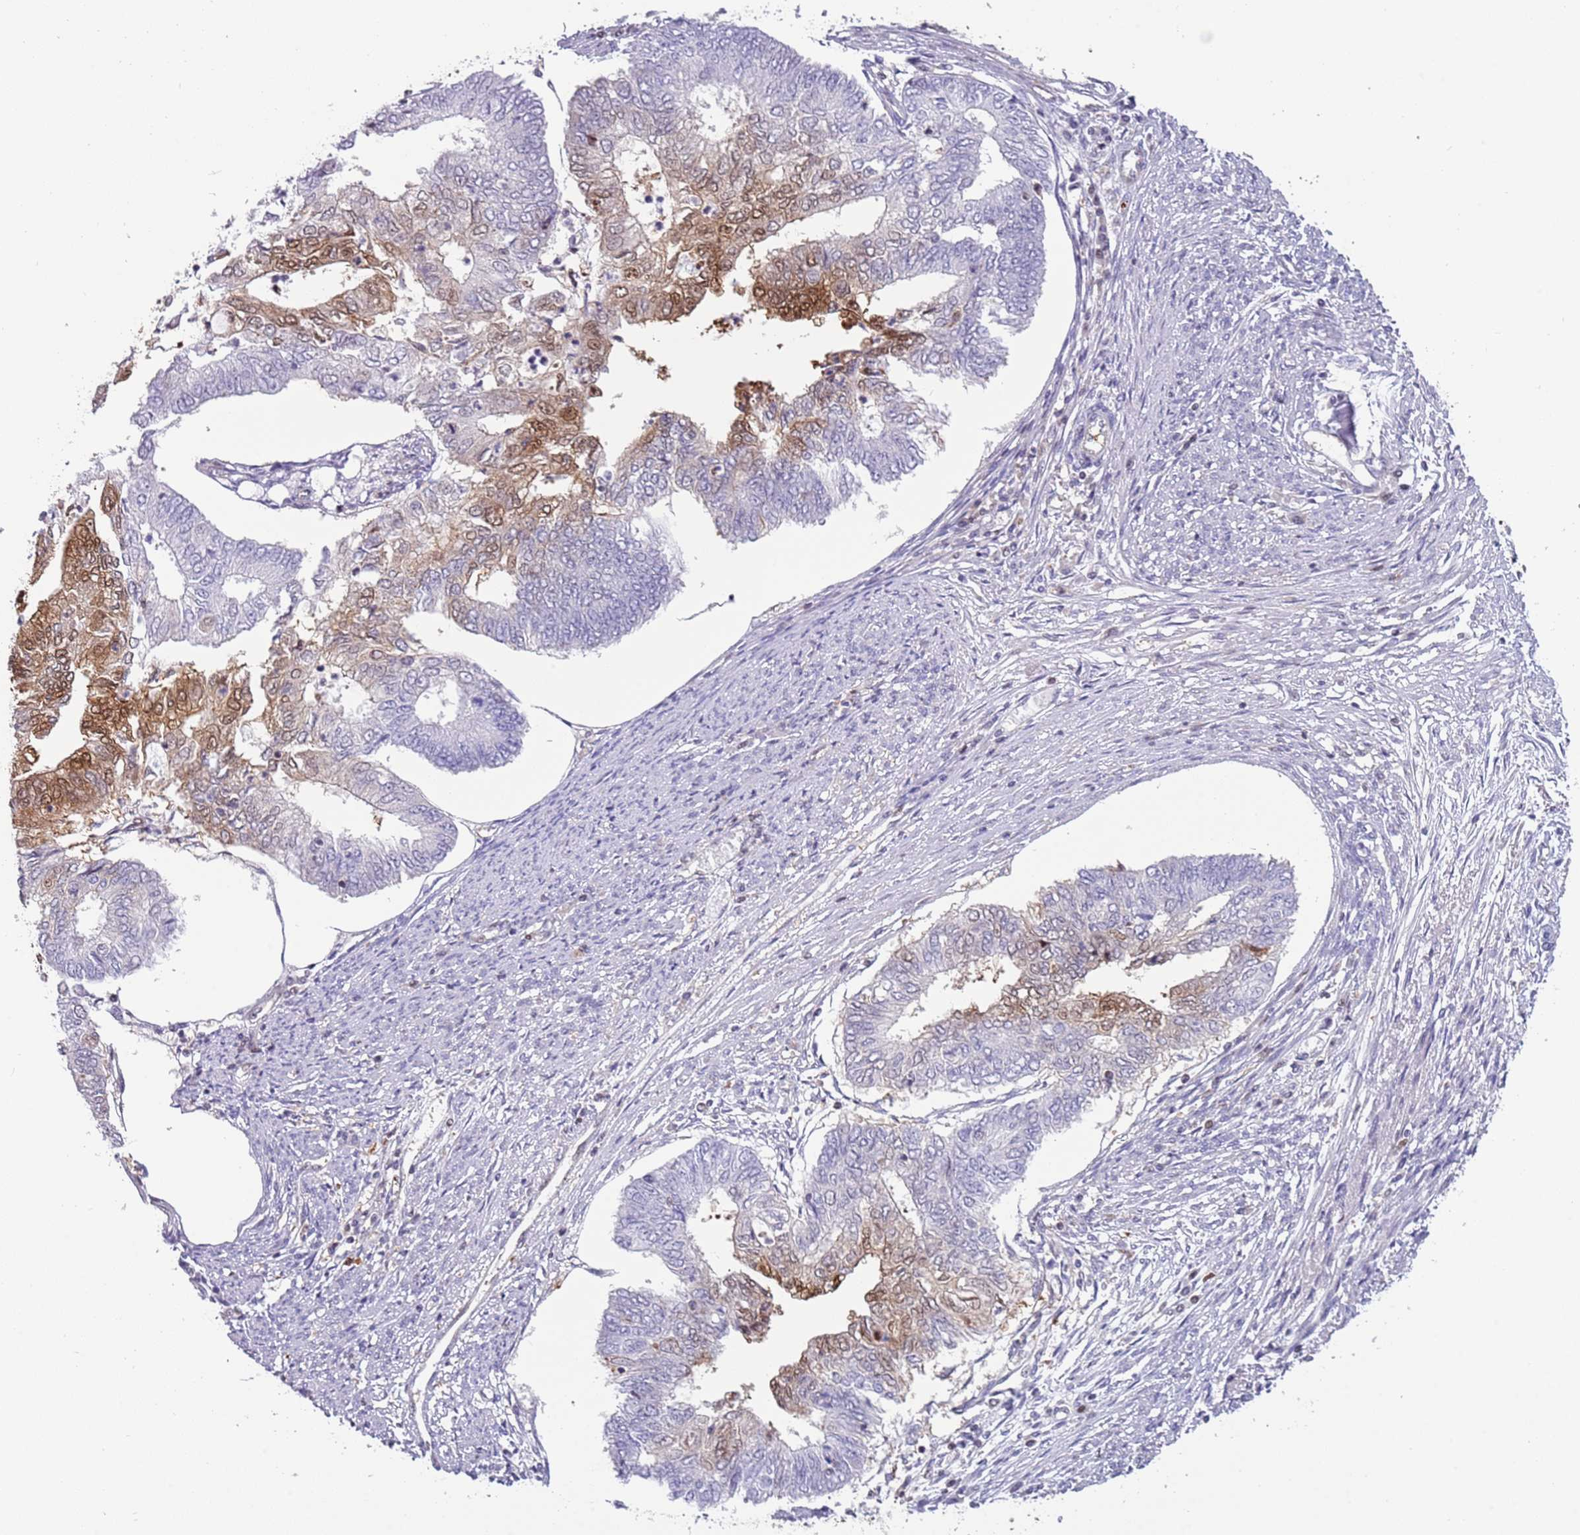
{"staining": {"intensity": "moderate", "quantity": "<25%", "location": "cytoplasmic/membranous,nuclear"}, "tissue": "endometrial cancer", "cell_type": "Tumor cells", "image_type": "cancer", "snomed": [{"axis": "morphology", "description": "Adenocarcinoma, NOS"}, {"axis": "topography", "description": "Endometrium"}], "caption": "Protein expression analysis of human adenocarcinoma (endometrial) reveals moderate cytoplasmic/membranous and nuclear positivity in about <25% of tumor cells.", "gene": "NBPF6", "patient": {"sex": "female", "age": 68}}